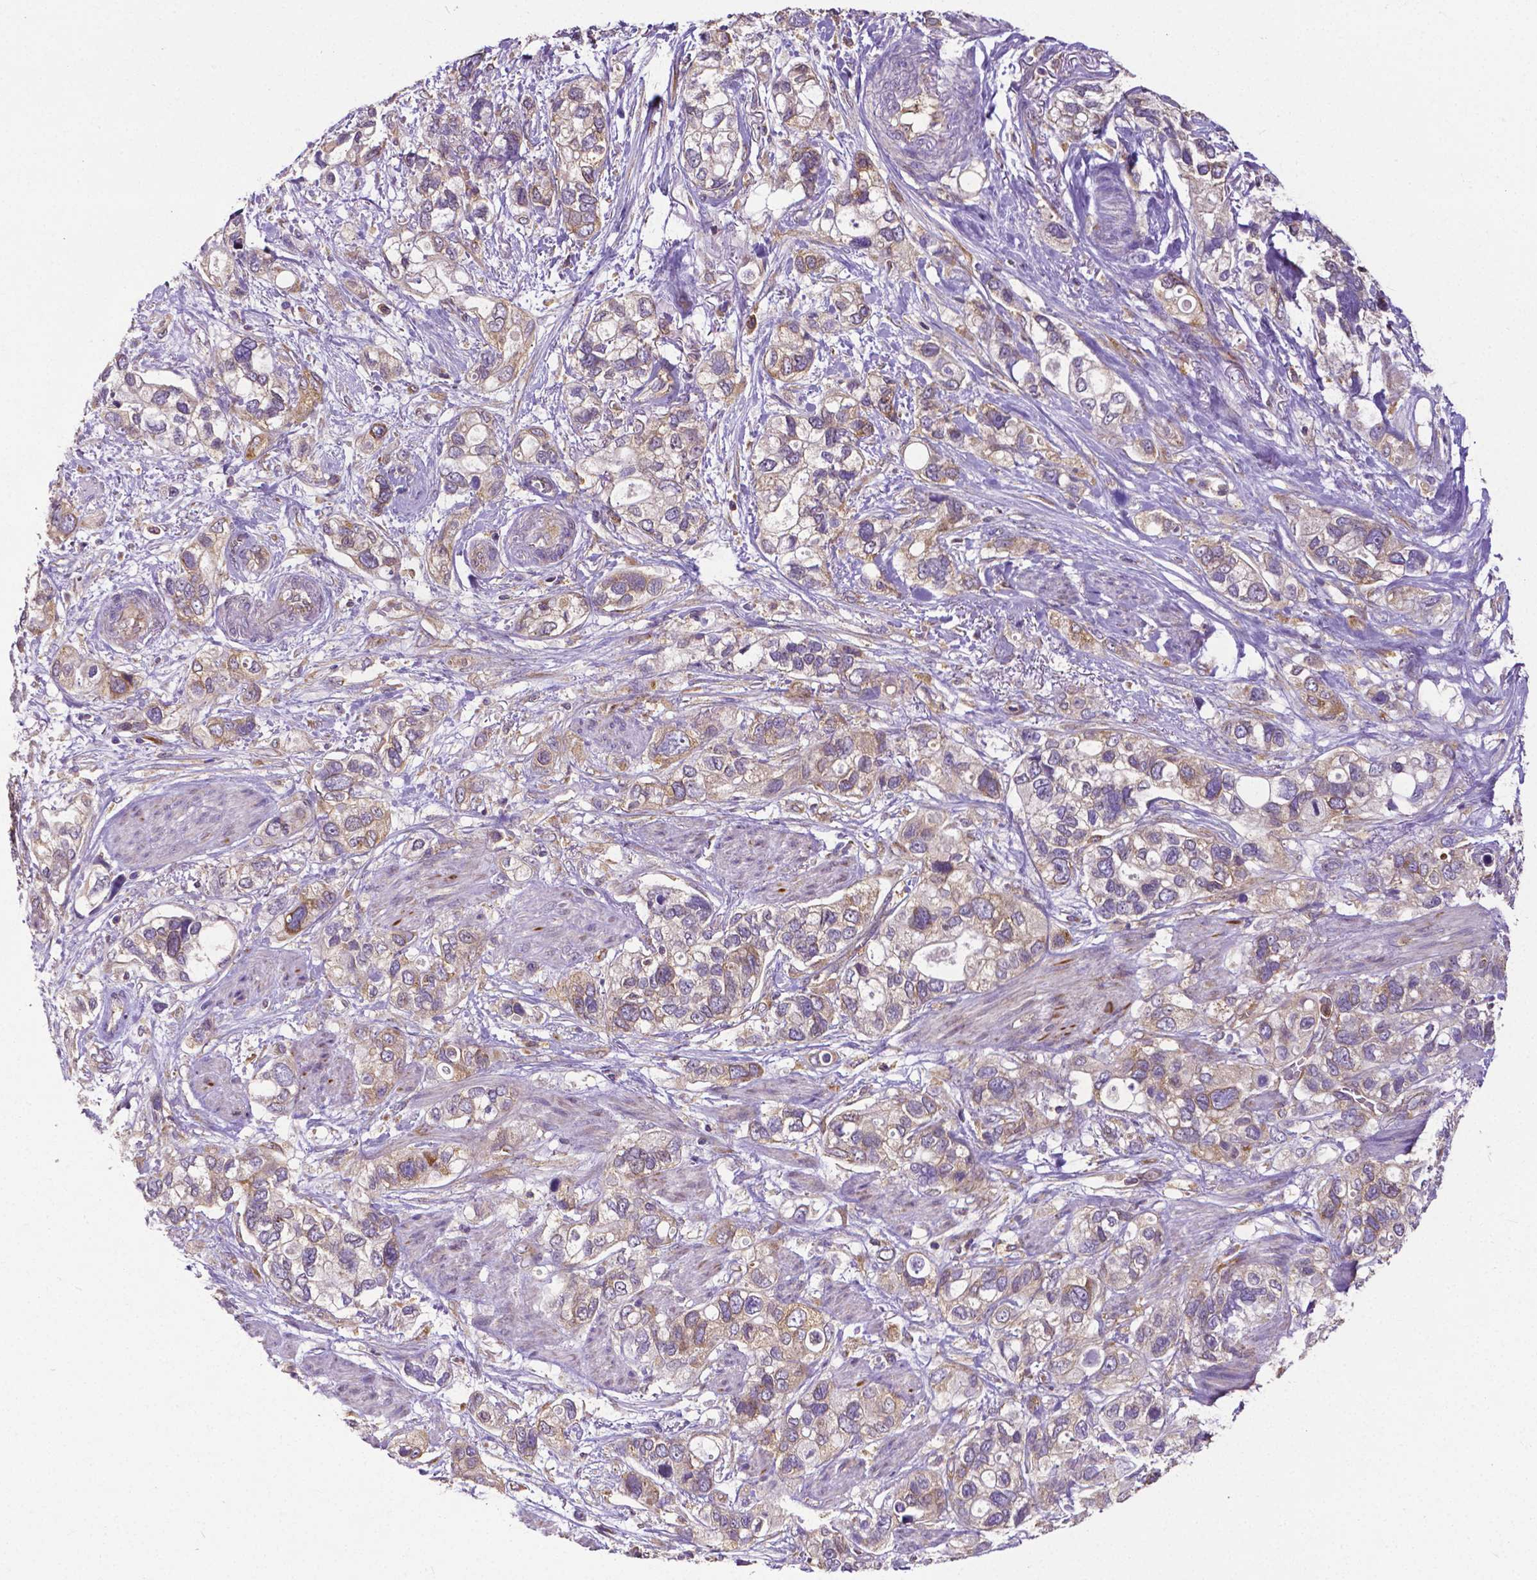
{"staining": {"intensity": "weak", "quantity": "25%-75%", "location": "cytoplasmic/membranous"}, "tissue": "stomach cancer", "cell_type": "Tumor cells", "image_type": "cancer", "snomed": [{"axis": "morphology", "description": "Adenocarcinoma, NOS"}, {"axis": "topography", "description": "Stomach, upper"}], "caption": "This is a histology image of immunohistochemistry (IHC) staining of stomach adenocarcinoma, which shows weak staining in the cytoplasmic/membranous of tumor cells.", "gene": "DICER1", "patient": {"sex": "female", "age": 81}}